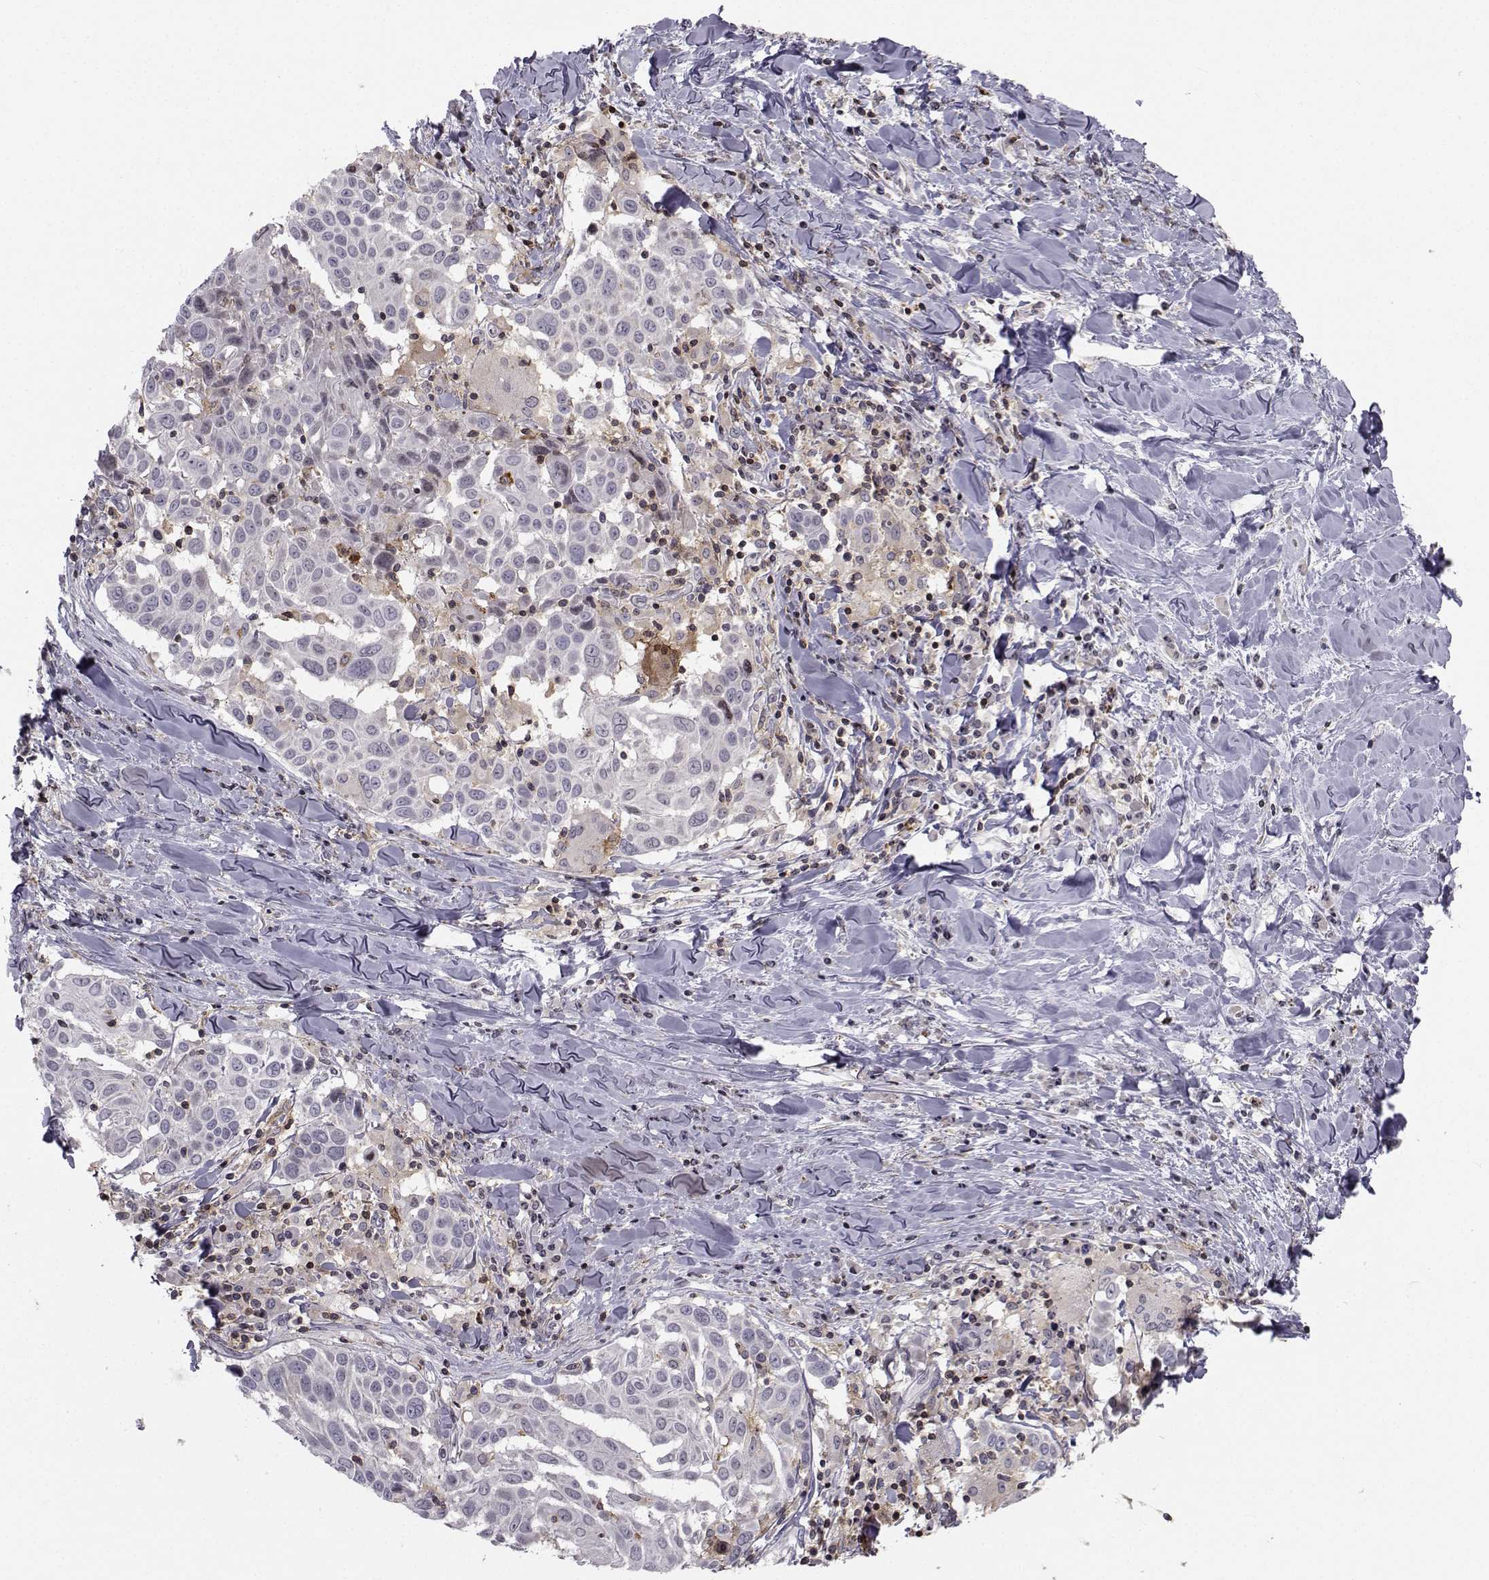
{"staining": {"intensity": "negative", "quantity": "none", "location": "none"}, "tissue": "lung cancer", "cell_type": "Tumor cells", "image_type": "cancer", "snomed": [{"axis": "morphology", "description": "Squamous cell carcinoma, NOS"}, {"axis": "topography", "description": "Lung"}], "caption": "This is a histopathology image of immunohistochemistry staining of squamous cell carcinoma (lung), which shows no expression in tumor cells. Nuclei are stained in blue.", "gene": "PCP4L1", "patient": {"sex": "male", "age": 57}}